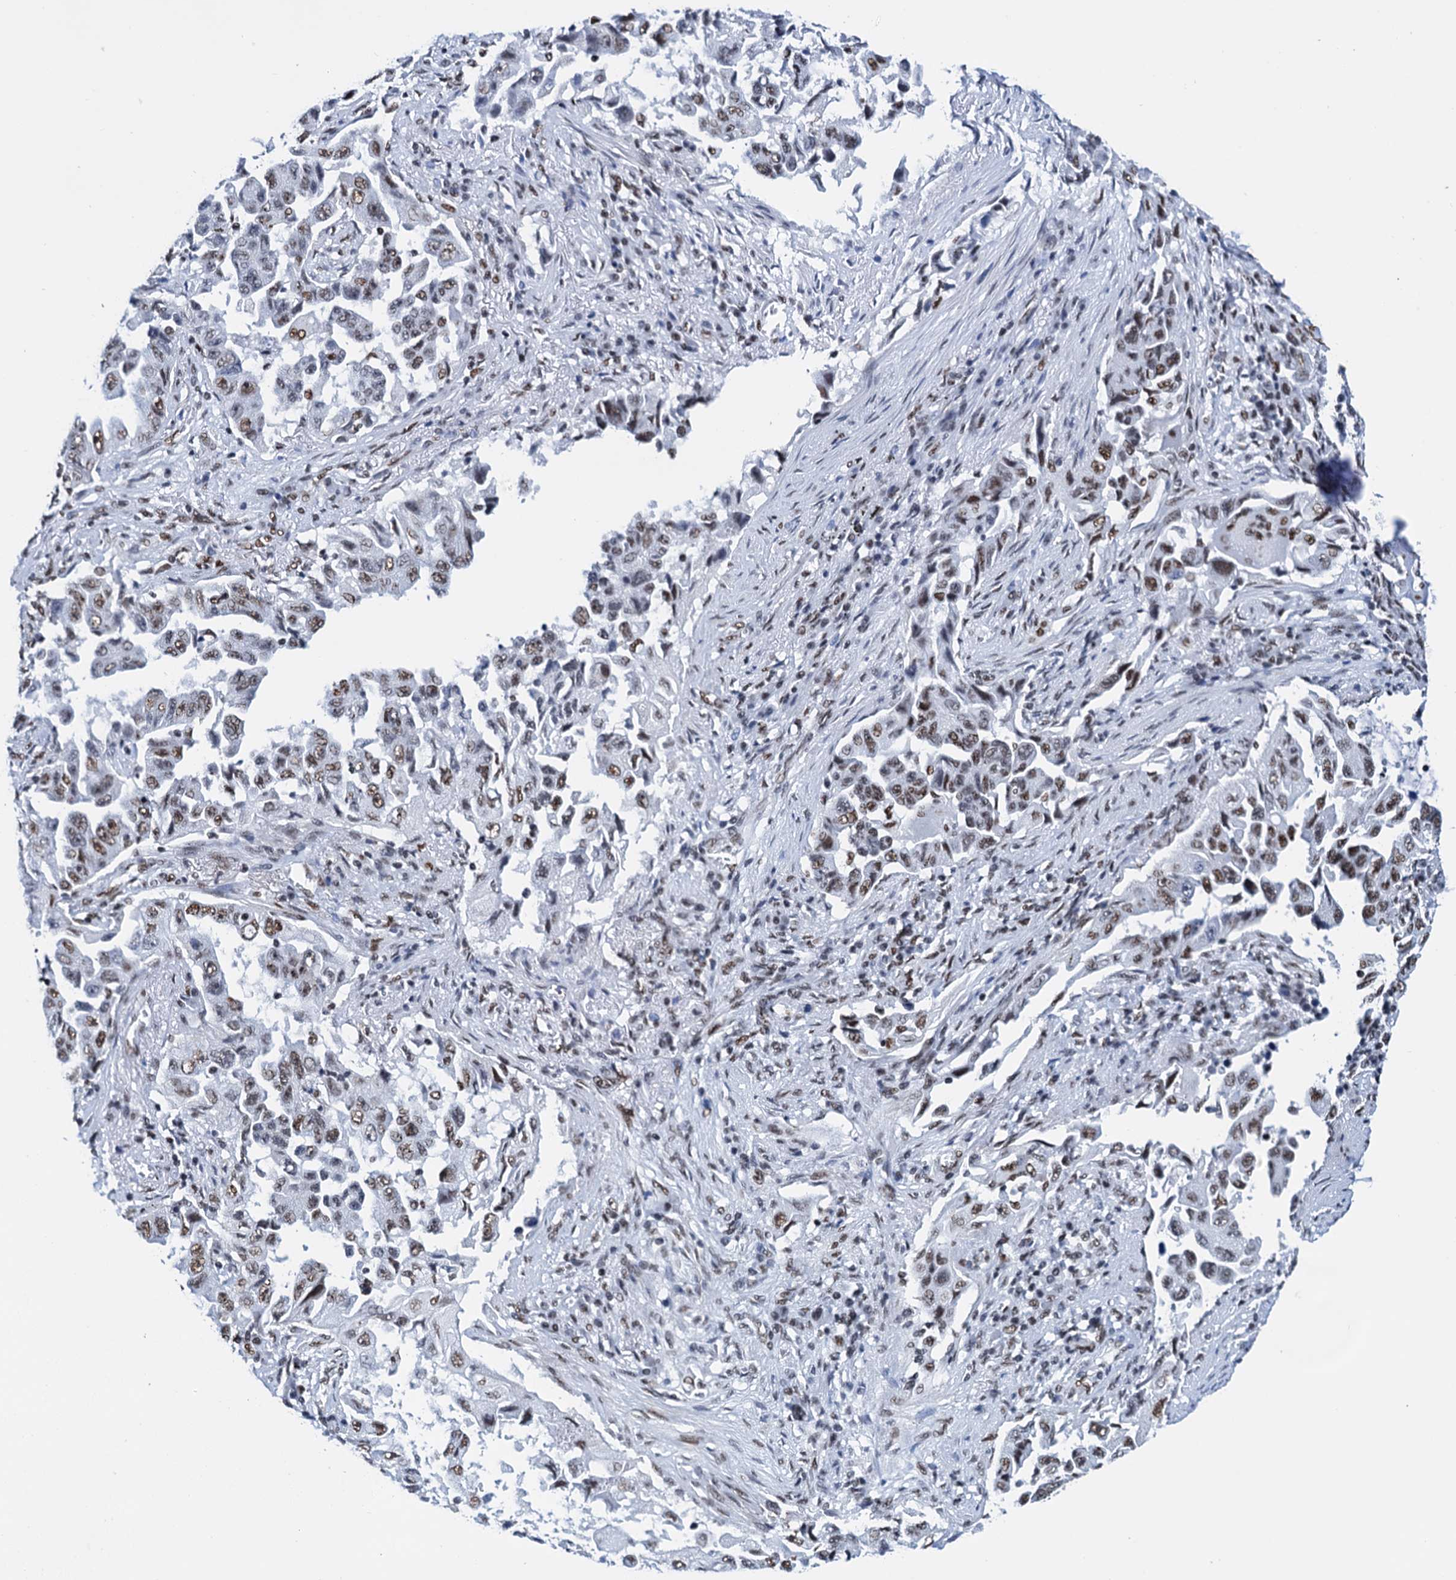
{"staining": {"intensity": "moderate", "quantity": "25%-75%", "location": "nuclear"}, "tissue": "lung cancer", "cell_type": "Tumor cells", "image_type": "cancer", "snomed": [{"axis": "morphology", "description": "Adenocarcinoma, NOS"}, {"axis": "topography", "description": "Lung"}], "caption": "Immunohistochemical staining of human lung cancer (adenocarcinoma) exhibits medium levels of moderate nuclear protein positivity in about 25%-75% of tumor cells. (Stains: DAB in brown, nuclei in blue, Microscopy: brightfield microscopy at high magnification).", "gene": "SLTM", "patient": {"sex": "female", "age": 51}}